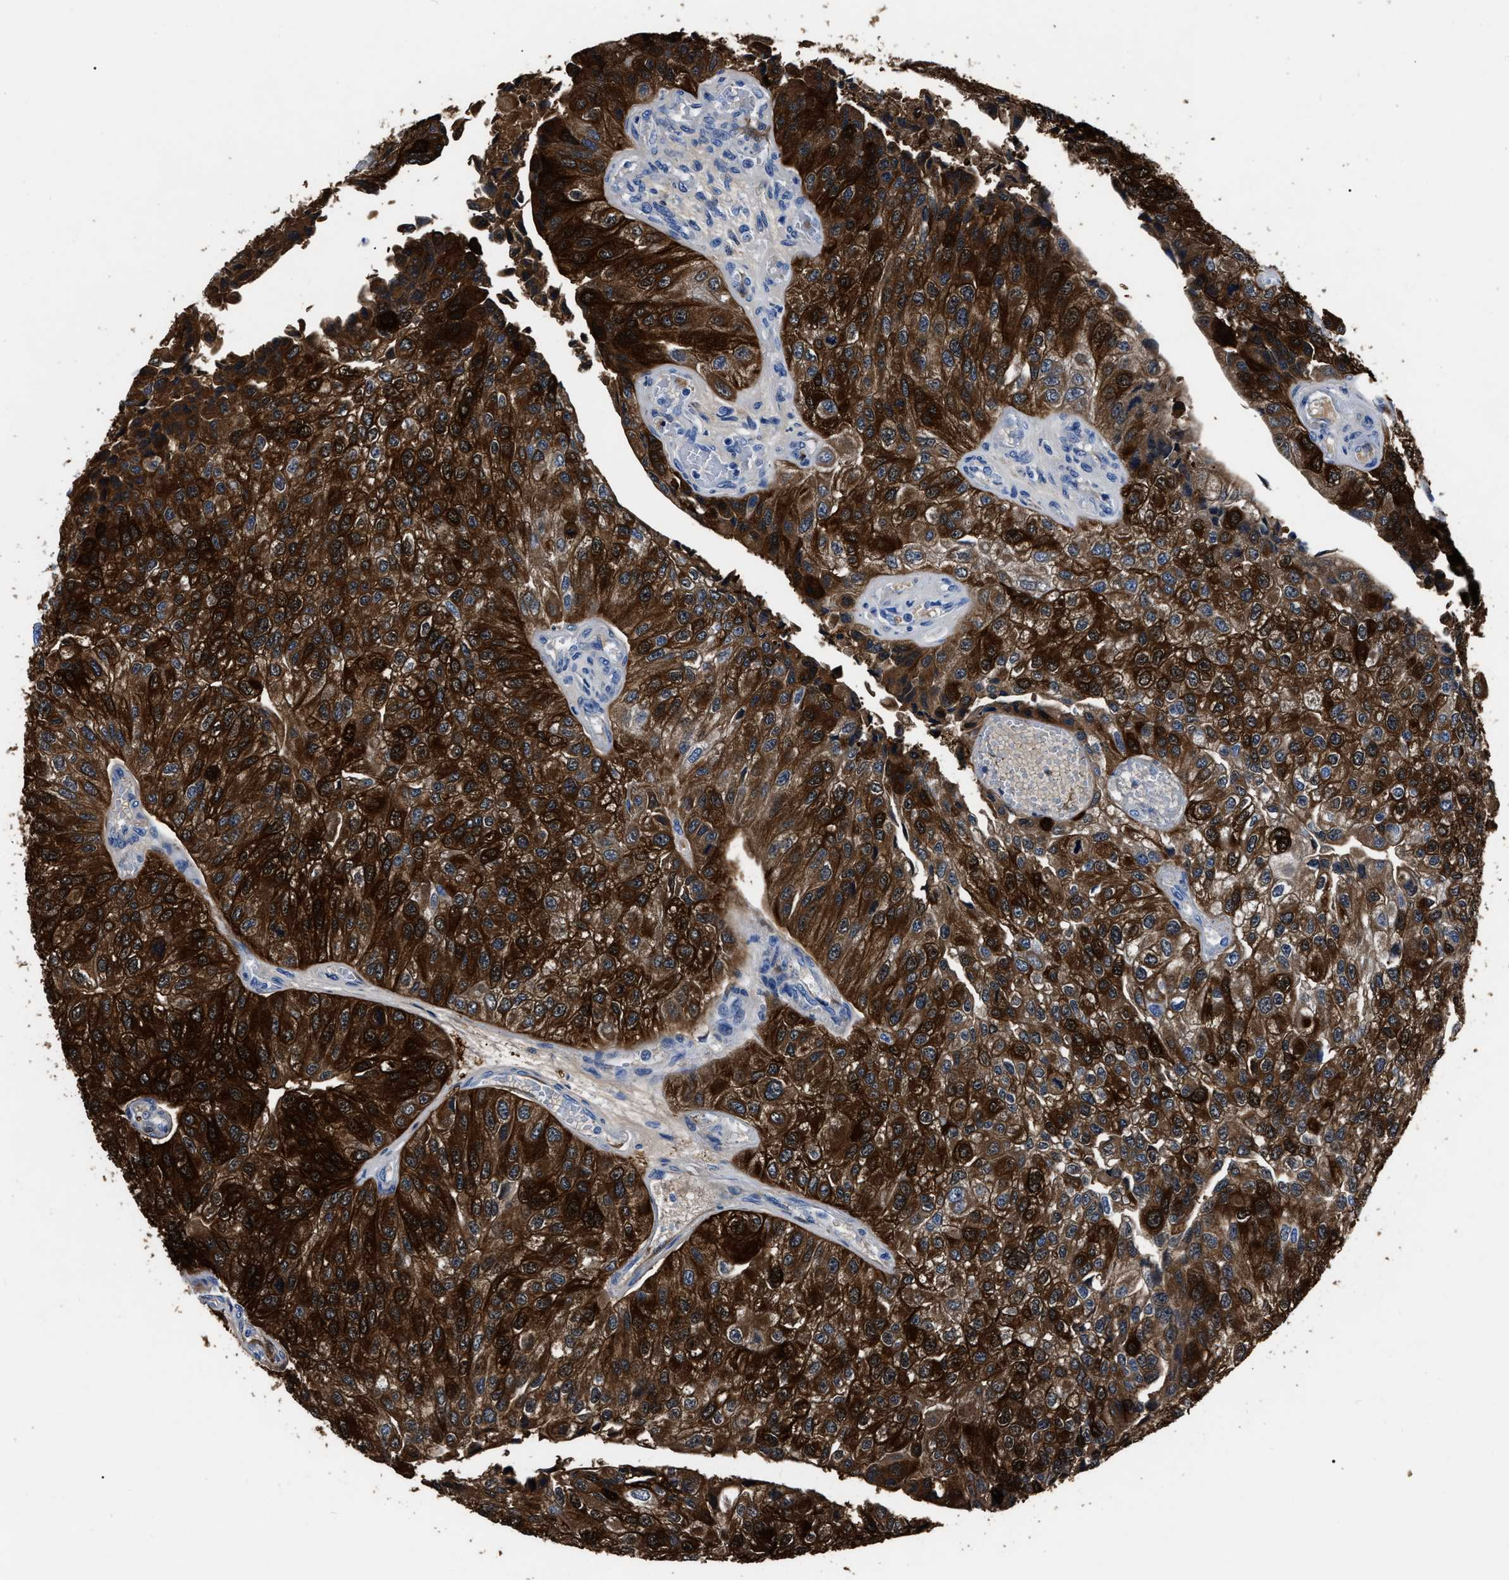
{"staining": {"intensity": "strong", "quantity": ">75%", "location": "cytoplasmic/membranous"}, "tissue": "urothelial cancer", "cell_type": "Tumor cells", "image_type": "cancer", "snomed": [{"axis": "morphology", "description": "Urothelial carcinoma, High grade"}, {"axis": "topography", "description": "Kidney"}, {"axis": "topography", "description": "Urinary bladder"}], "caption": "Immunohistochemistry (IHC) staining of urothelial cancer, which reveals high levels of strong cytoplasmic/membranous positivity in approximately >75% of tumor cells indicating strong cytoplasmic/membranous protein expression. The staining was performed using DAB (brown) for protein detection and nuclei were counterstained in hematoxylin (blue).", "gene": "MOV10L1", "patient": {"sex": "male", "age": 77}}